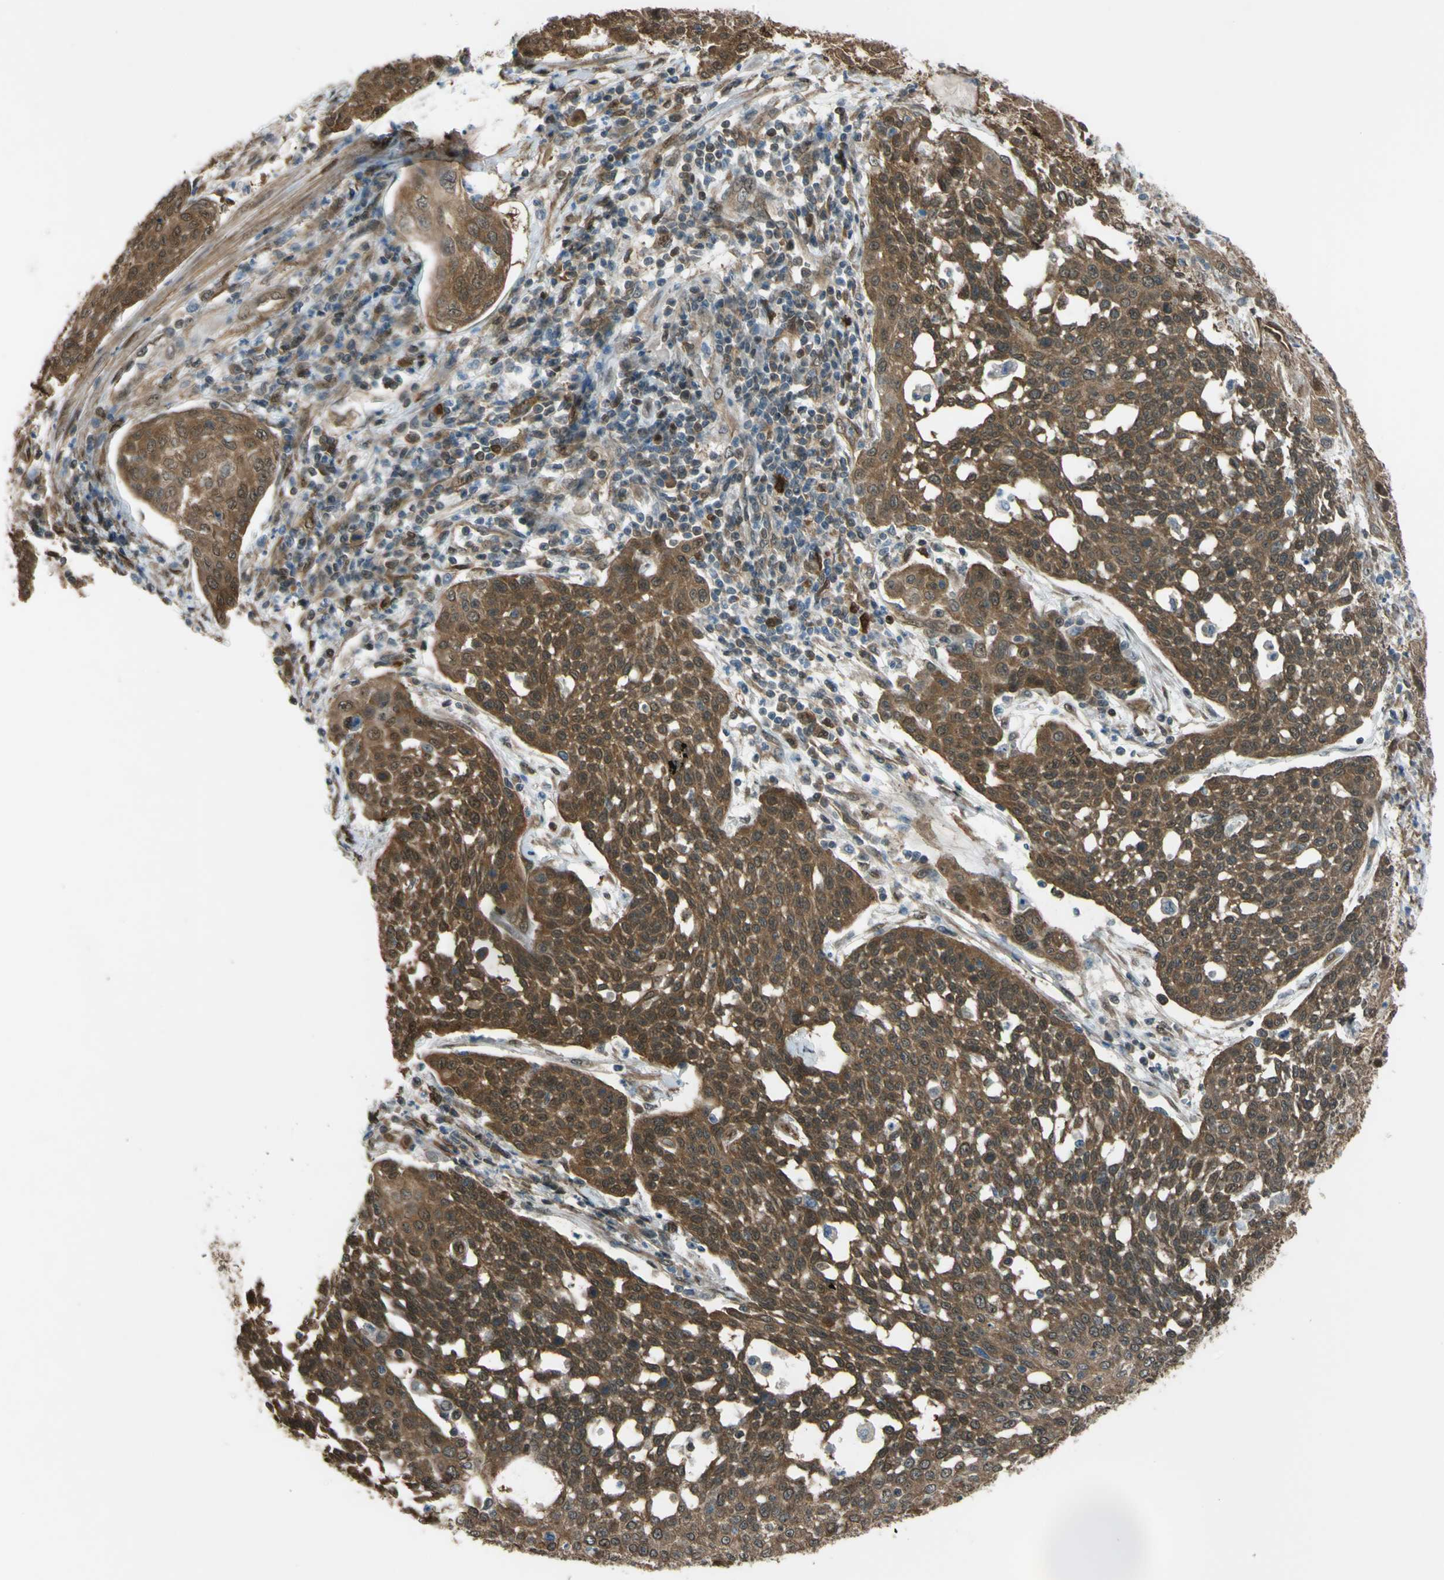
{"staining": {"intensity": "strong", "quantity": ">75%", "location": "cytoplasmic/membranous"}, "tissue": "cervical cancer", "cell_type": "Tumor cells", "image_type": "cancer", "snomed": [{"axis": "morphology", "description": "Squamous cell carcinoma, NOS"}, {"axis": "topography", "description": "Cervix"}], "caption": "Strong cytoplasmic/membranous positivity for a protein is present in approximately >75% of tumor cells of squamous cell carcinoma (cervical) using immunohistochemistry (IHC).", "gene": "YWHAQ", "patient": {"sex": "female", "age": 34}}